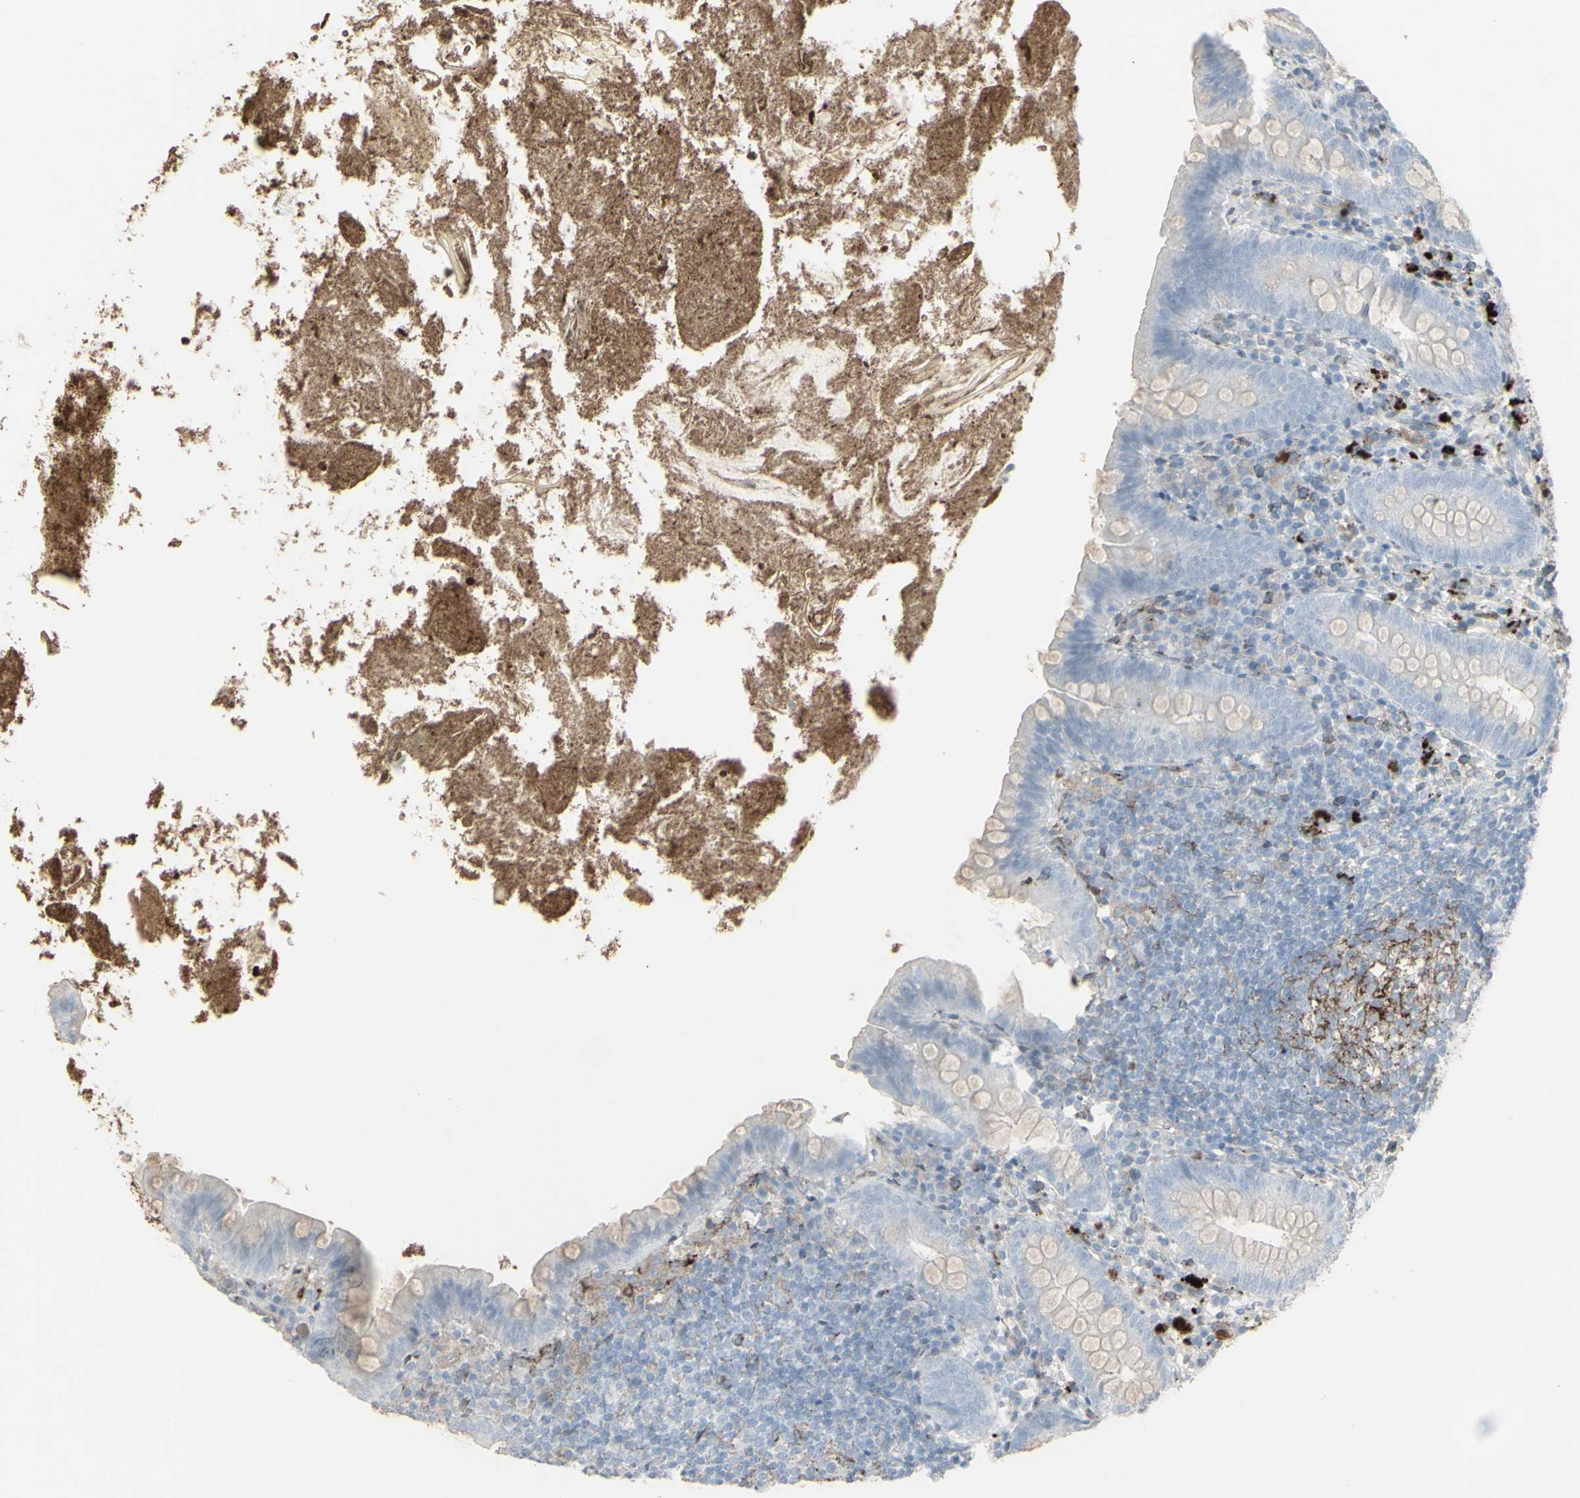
{"staining": {"intensity": "weak", "quantity": "<25%", "location": "cytoplasmic/membranous"}, "tissue": "appendix", "cell_type": "Glandular cells", "image_type": "normal", "snomed": [{"axis": "morphology", "description": "Normal tissue, NOS"}, {"axis": "topography", "description": "Appendix"}], "caption": "IHC image of normal human appendix stained for a protein (brown), which reveals no expression in glandular cells.", "gene": "GJA1", "patient": {"sex": "male", "age": 52}}